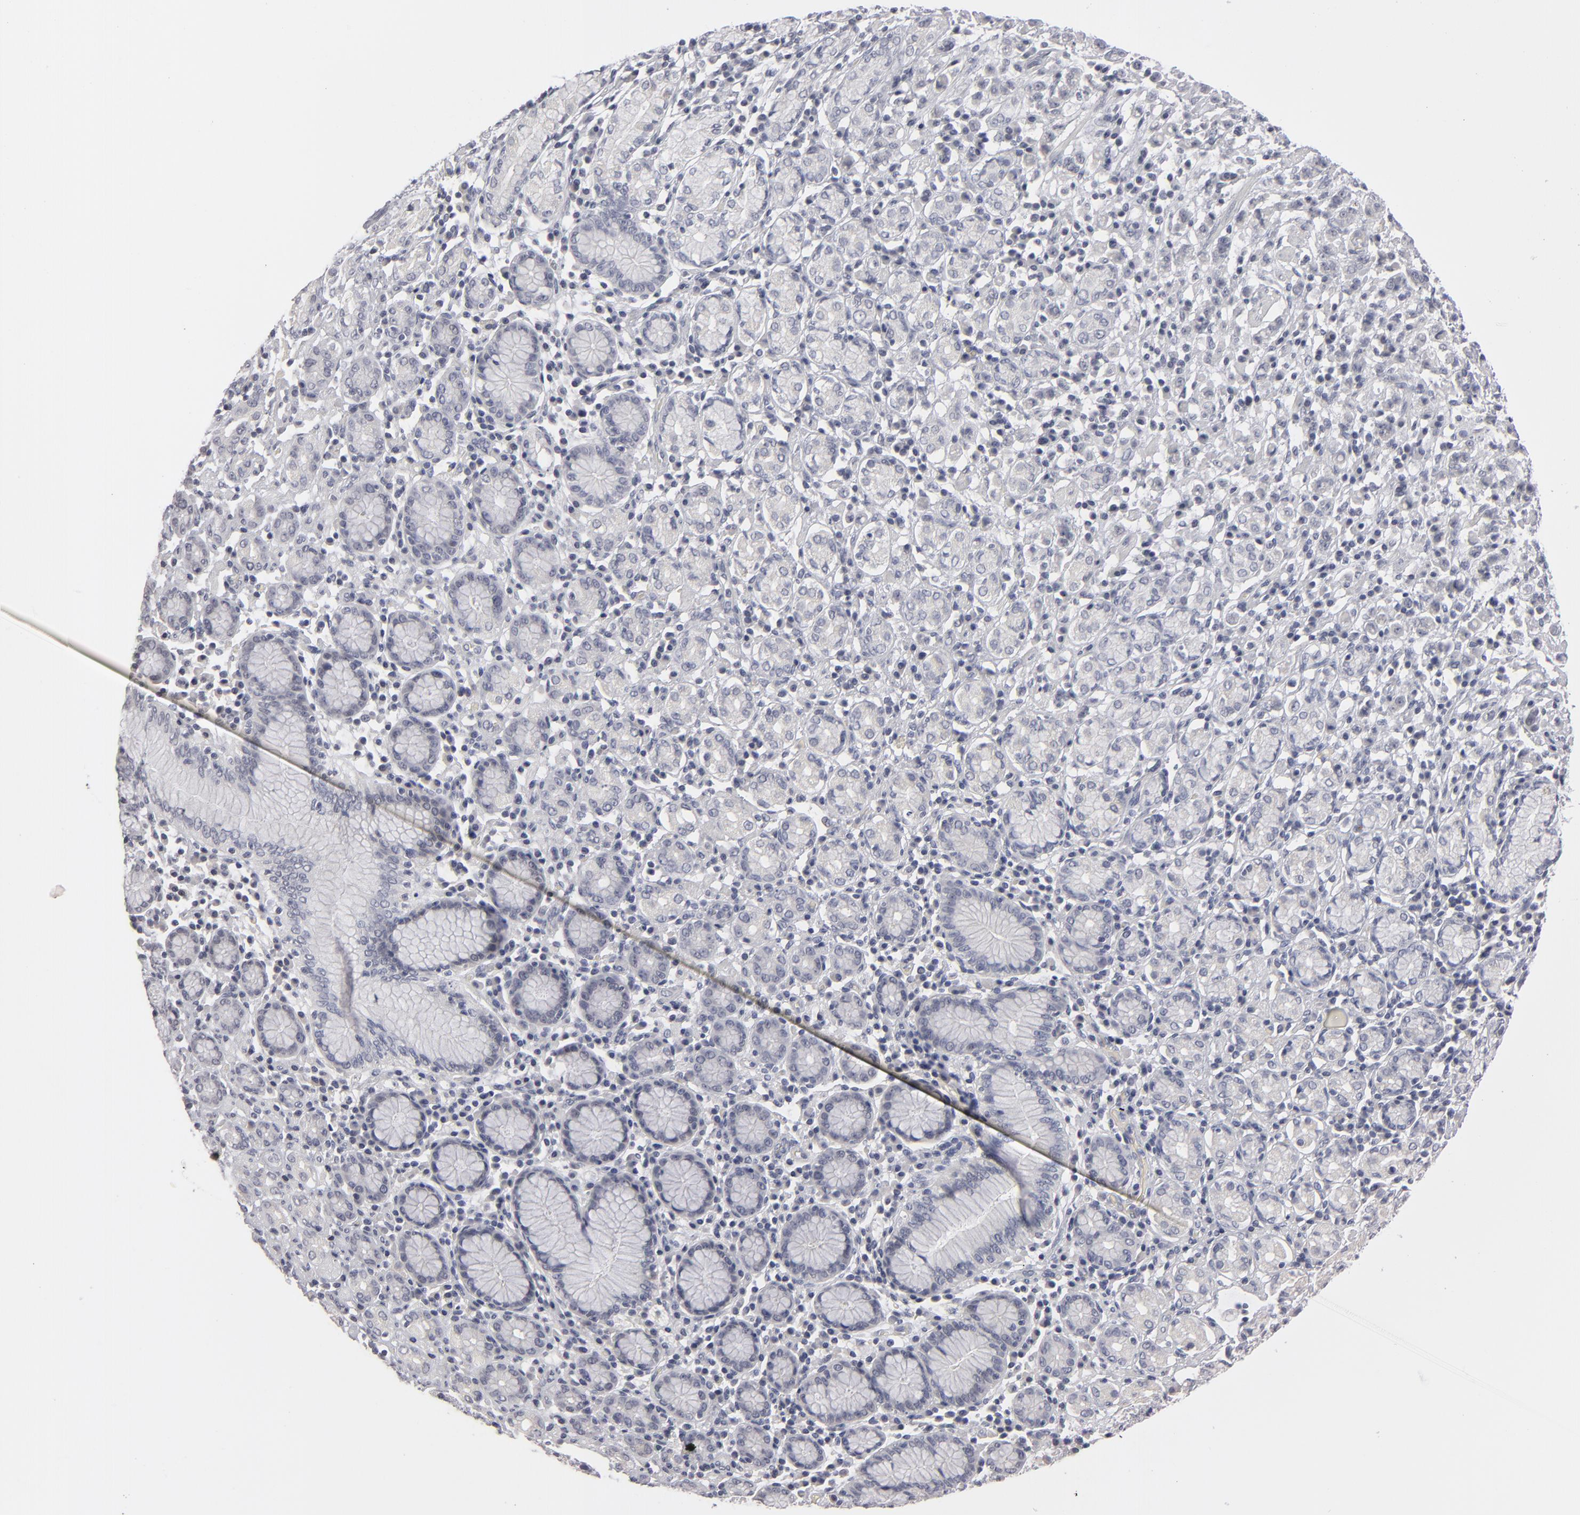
{"staining": {"intensity": "negative", "quantity": "none", "location": "none"}, "tissue": "stomach cancer", "cell_type": "Tumor cells", "image_type": "cancer", "snomed": [{"axis": "morphology", "description": "Adenocarcinoma, NOS"}, {"axis": "topography", "description": "Stomach, lower"}], "caption": "An immunohistochemistry (IHC) histopathology image of stomach cancer is shown. There is no staining in tumor cells of stomach cancer.", "gene": "KIAA1210", "patient": {"sex": "male", "age": 88}}